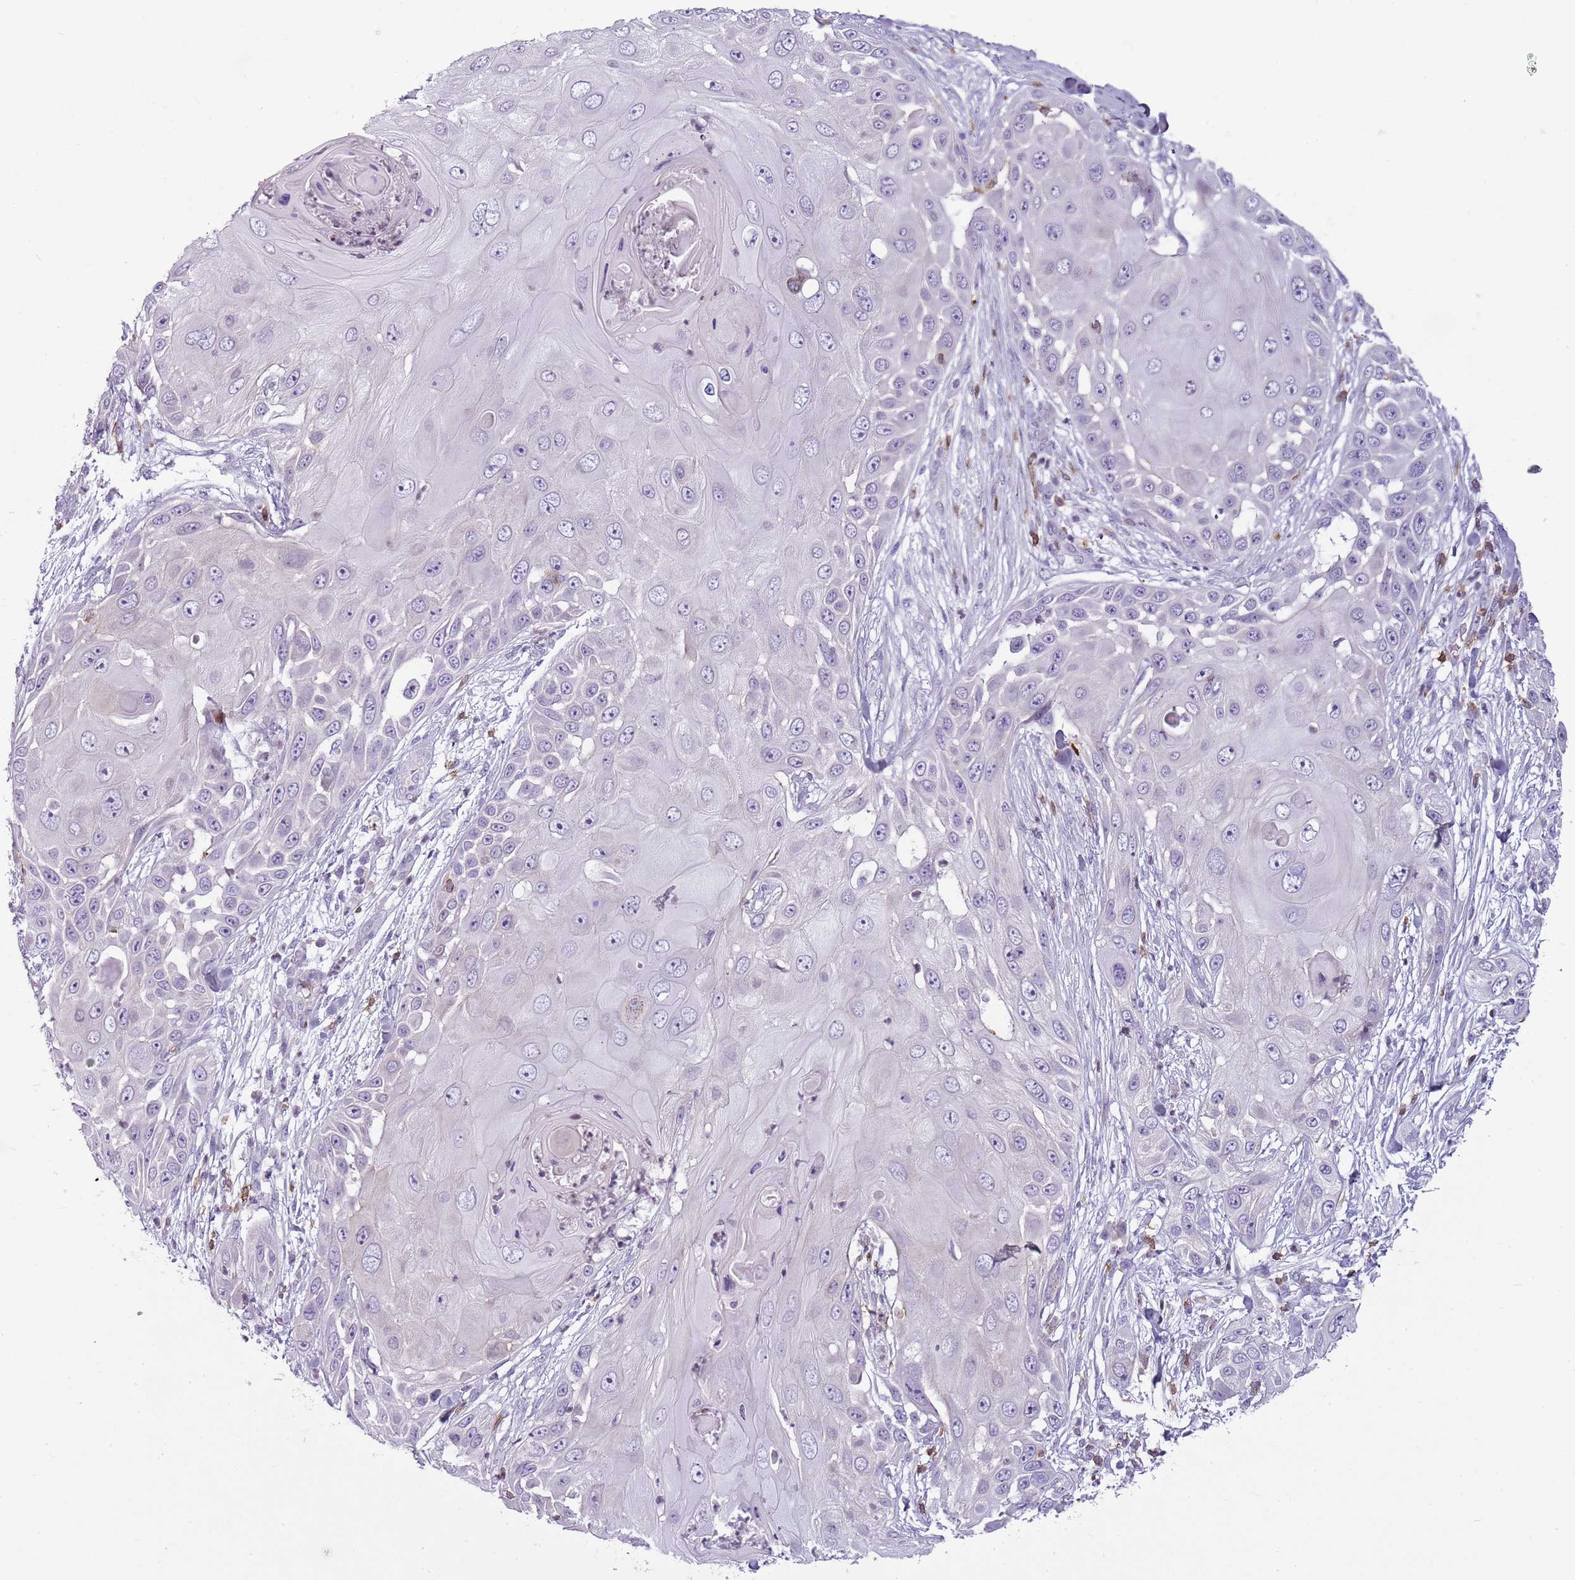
{"staining": {"intensity": "negative", "quantity": "none", "location": "none"}, "tissue": "skin cancer", "cell_type": "Tumor cells", "image_type": "cancer", "snomed": [{"axis": "morphology", "description": "Squamous cell carcinoma, NOS"}, {"axis": "topography", "description": "Skin"}], "caption": "This image is of skin cancer stained with immunohistochemistry (IHC) to label a protein in brown with the nuclei are counter-stained blue. There is no positivity in tumor cells.", "gene": "ZNF583", "patient": {"sex": "female", "age": 44}}